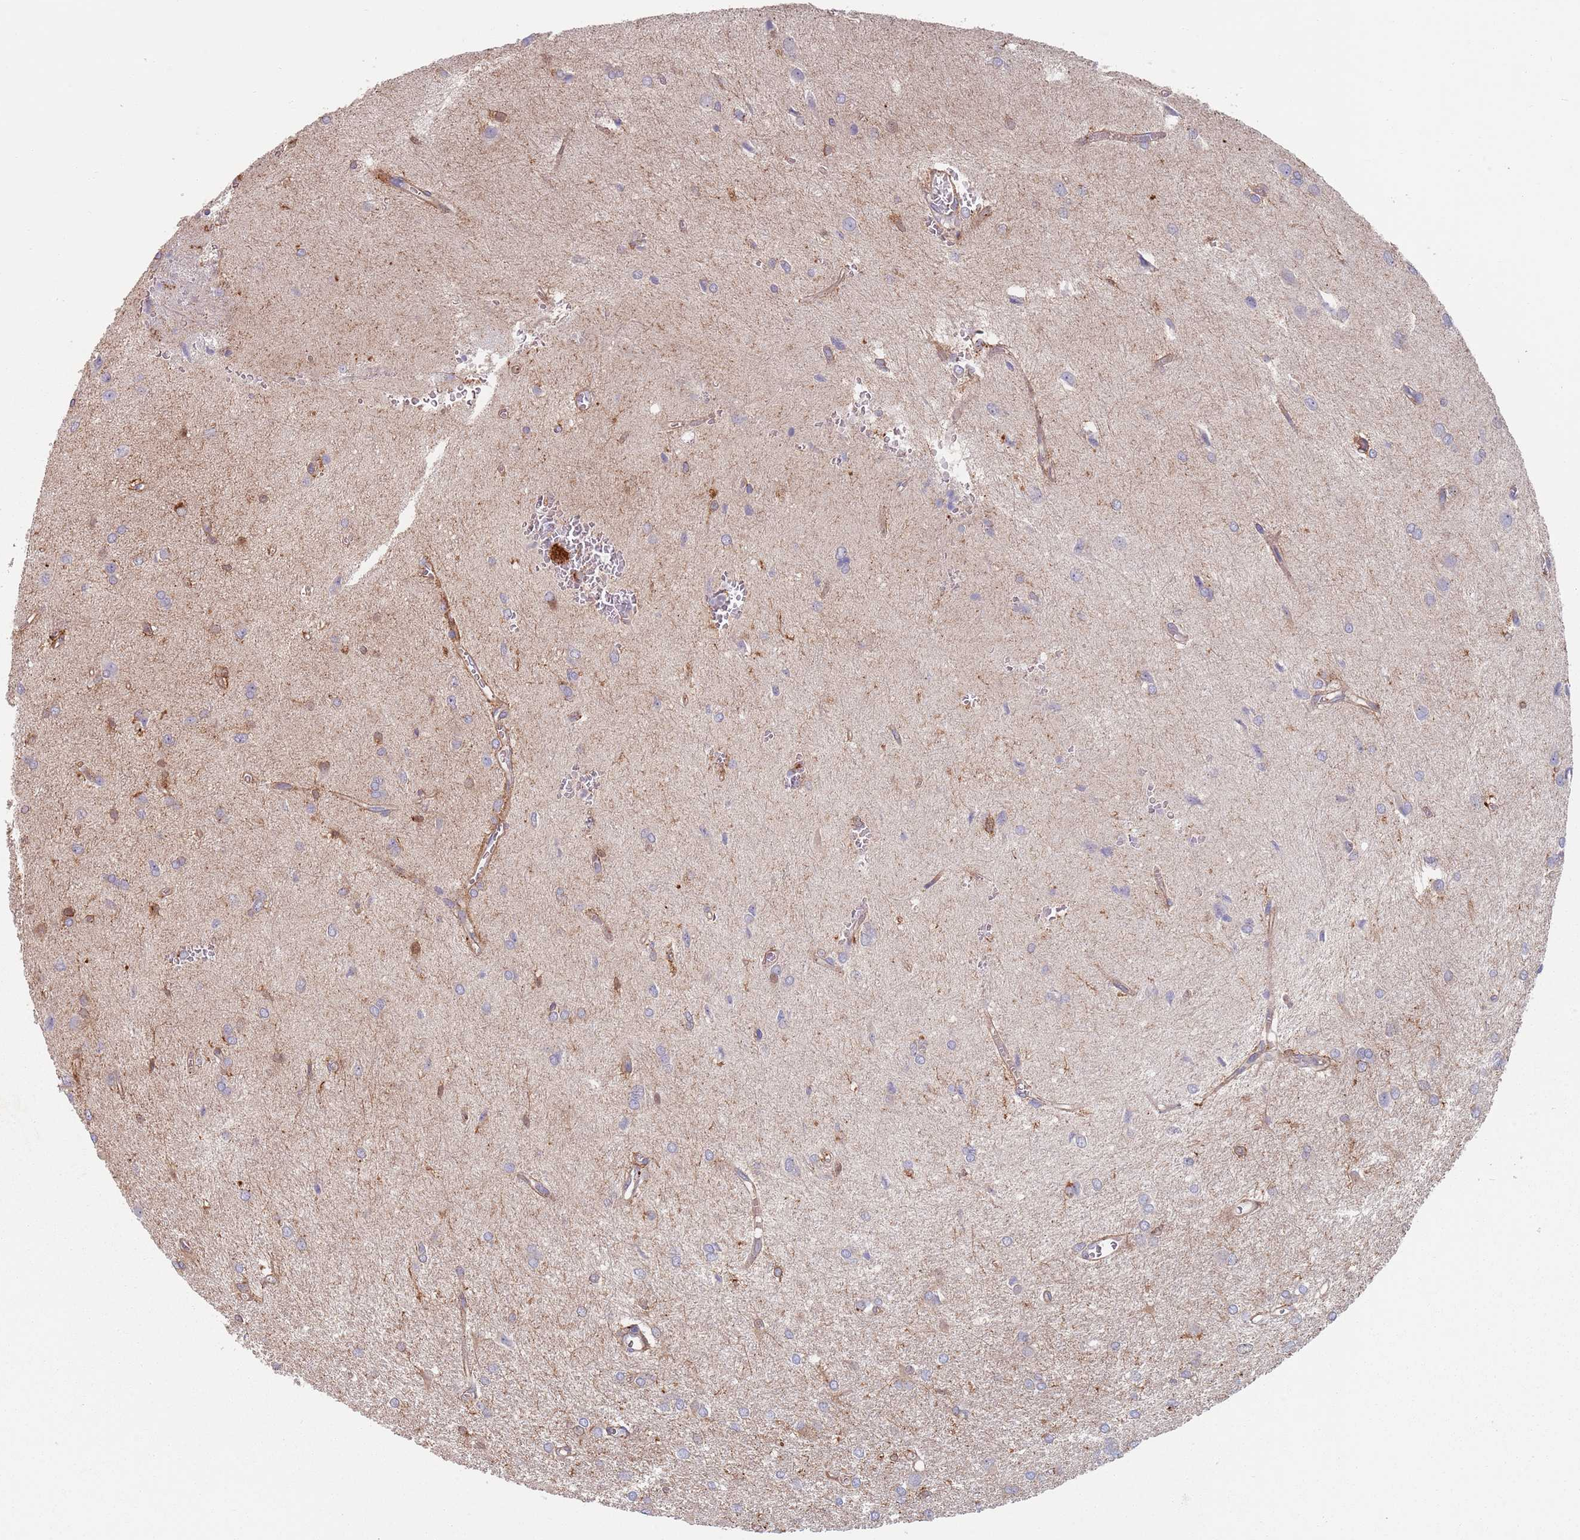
{"staining": {"intensity": "moderate", "quantity": "<25%", "location": "cytoplasmic/membranous"}, "tissue": "glioma", "cell_type": "Tumor cells", "image_type": "cancer", "snomed": [{"axis": "morphology", "description": "Glioma, malignant, High grade"}, {"axis": "topography", "description": "Brain"}], "caption": "Immunohistochemistry photomicrograph of human glioma stained for a protein (brown), which demonstrates low levels of moderate cytoplasmic/membranous expression in approximately <25% of tumor cells.", "gene": "APPL2", "patient": {"sex": "female", "age": 50}}